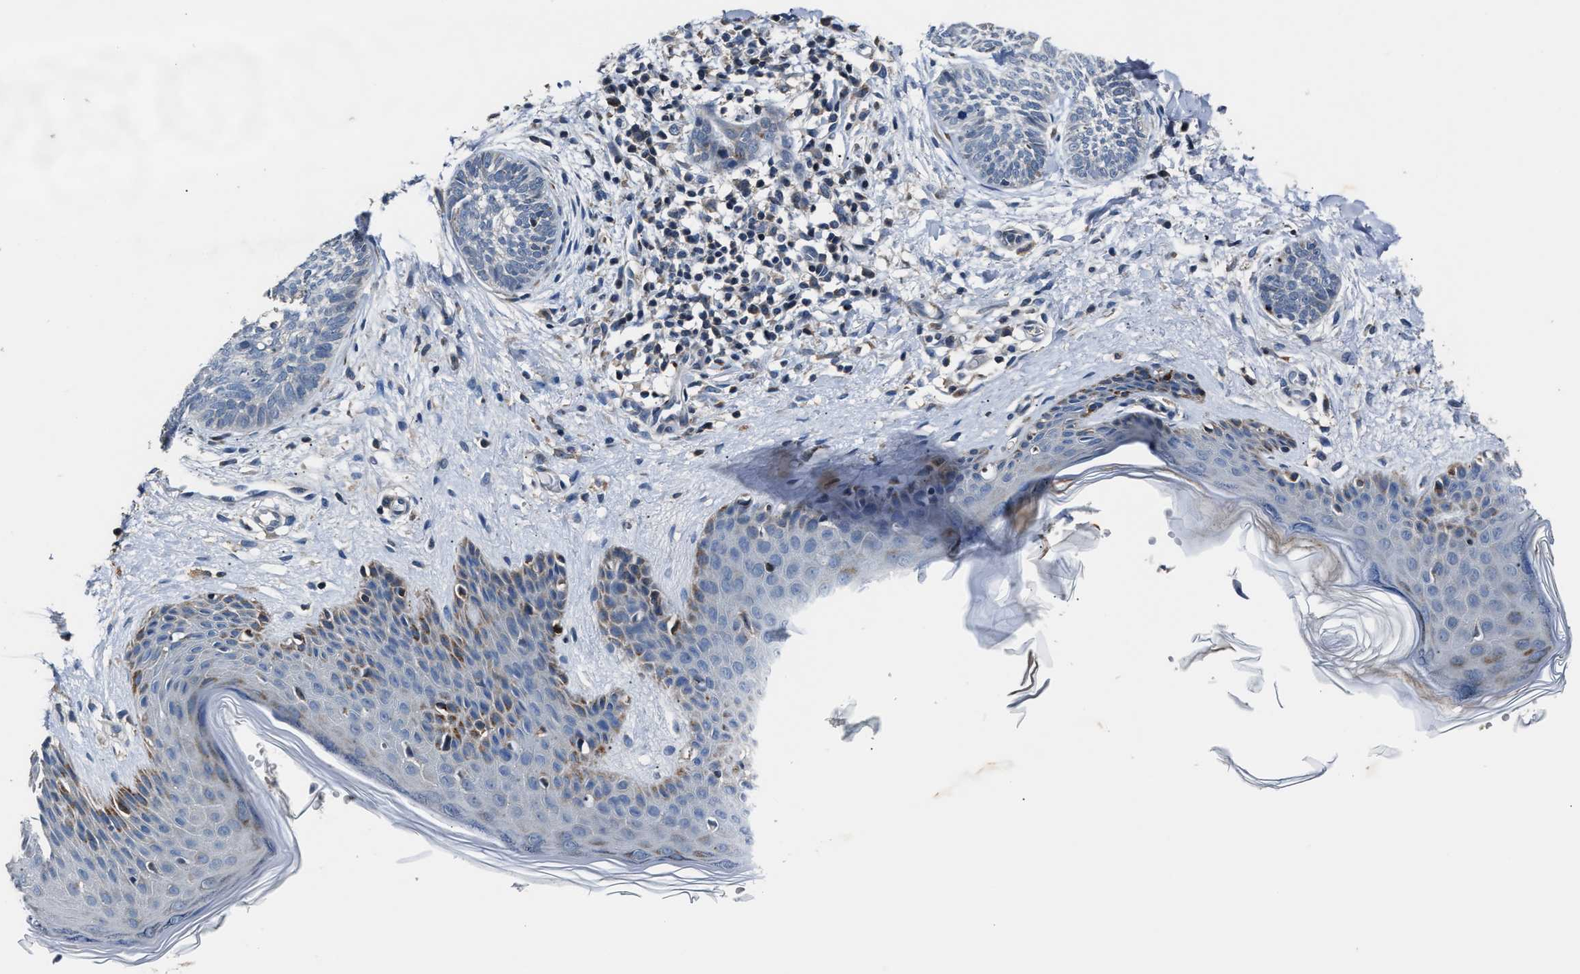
{"staining": {"intensity": "negative", "quantity": "none", "location": "none"}, "tissue": "skin cancer", "cell_type": "Tumor cells", "image_type": "cancer", "snomed": [{"axis": "morphology", "description": "Basal cell carcinoma"}, {"axis": "topography", "description": "Skin"}], "caption": "Tumor cells are negative for protein expression in human skin cancer (basal cell carcinoma).", "gene": "DNAJC24", "patient": {"sex": "female", "age": 59}}